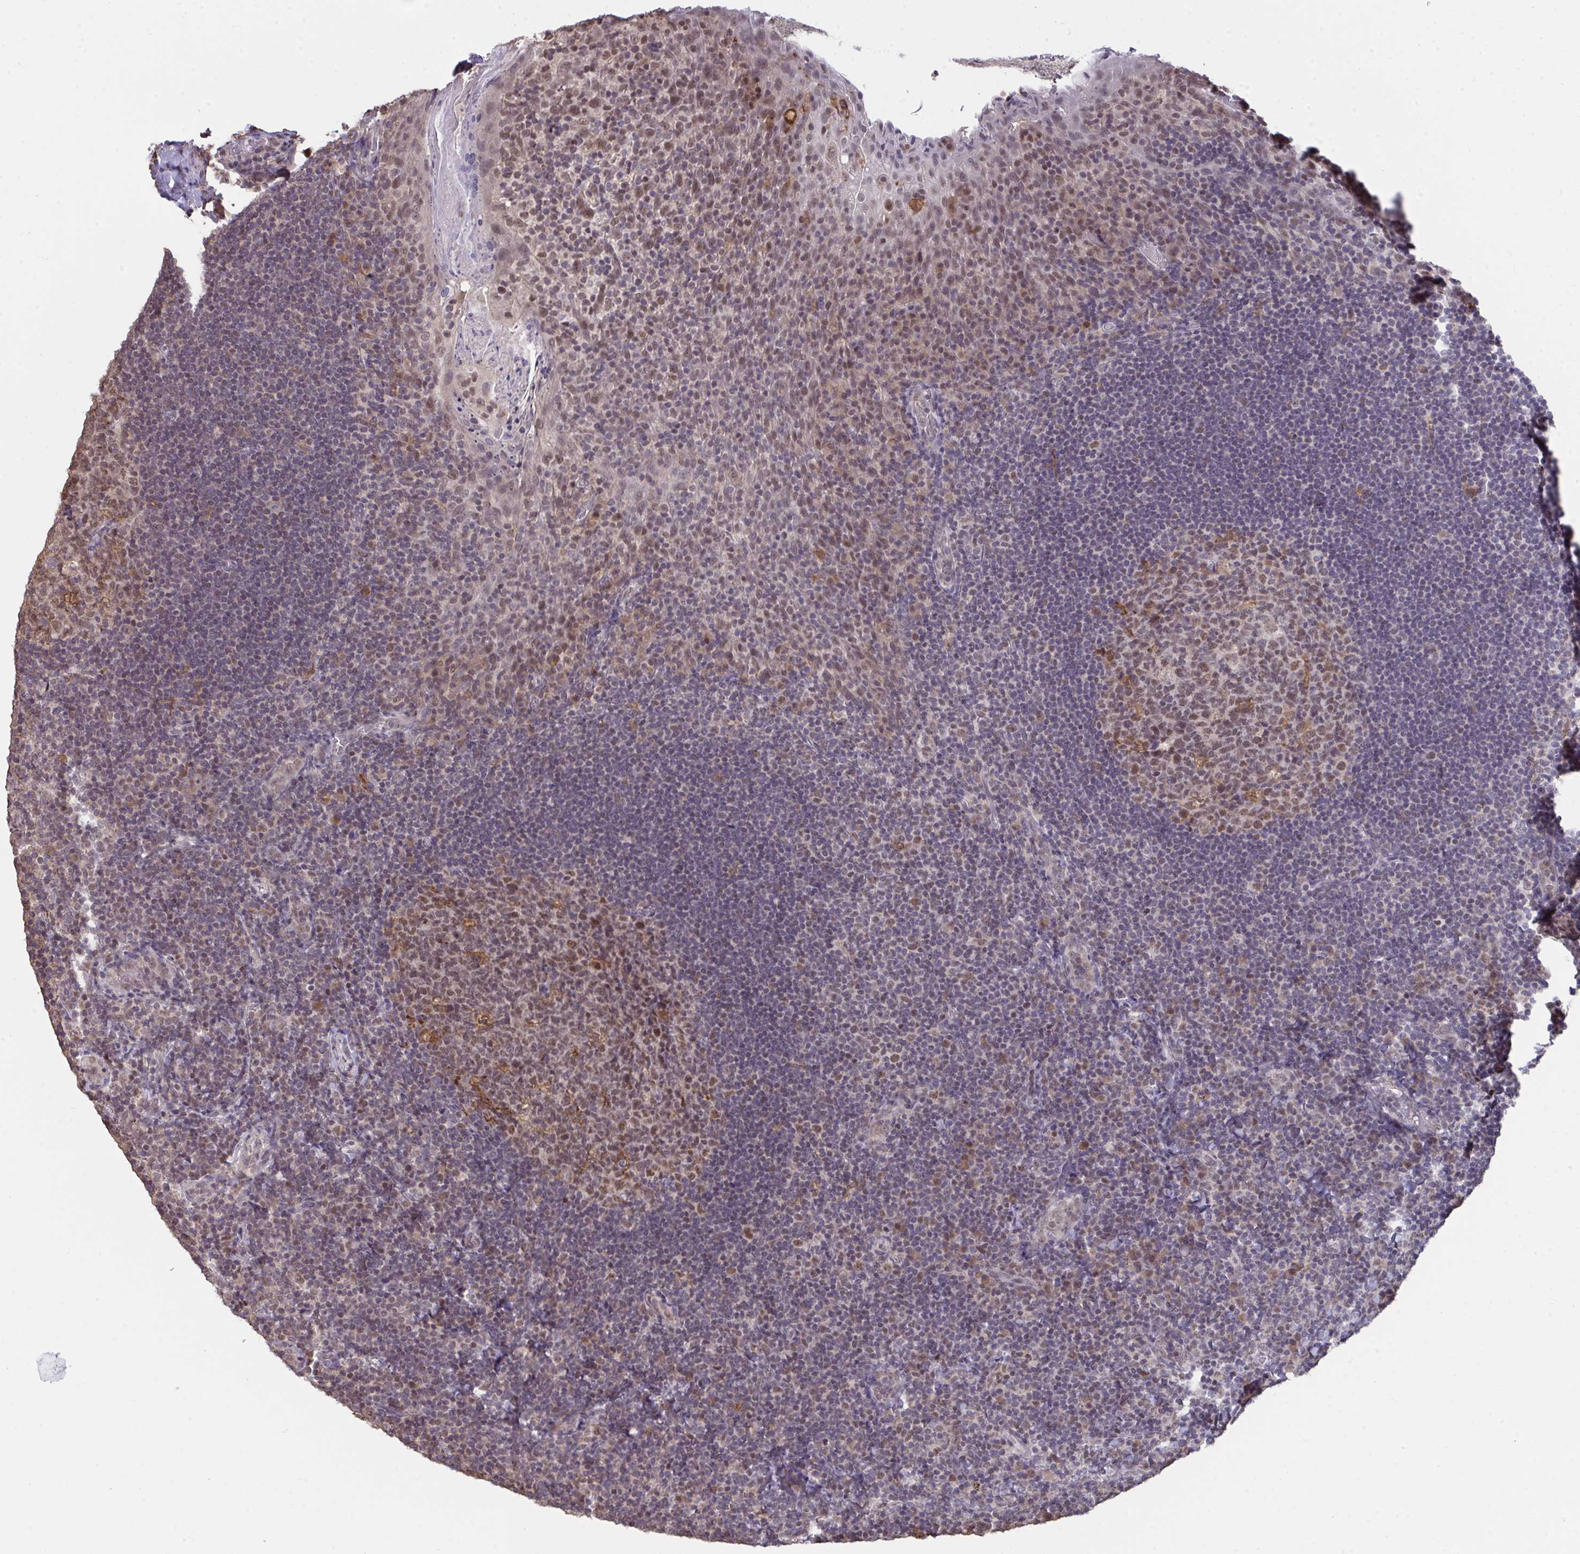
{"staining": {"intensity": "moderate", "quantity": ">75%", "location": "nuclear"}, "tissue": "tonsil", "cell_type": "Germinal center cells", "image_type": "normal", "snomed": [{"axis": "morphology", "description": "Normal tissue, NOS"}, {"axis": "topography", "description": "Tonsil"}], "caption": "Protein expression analysis of normal human tonsil reveals moderate nuclear positivity in approximately >75% of germinal center cells. (IHC, brightfield microscopy, high magnification).", "gene": "SAP30", "patient": {"sex": "male", "age": 17}}